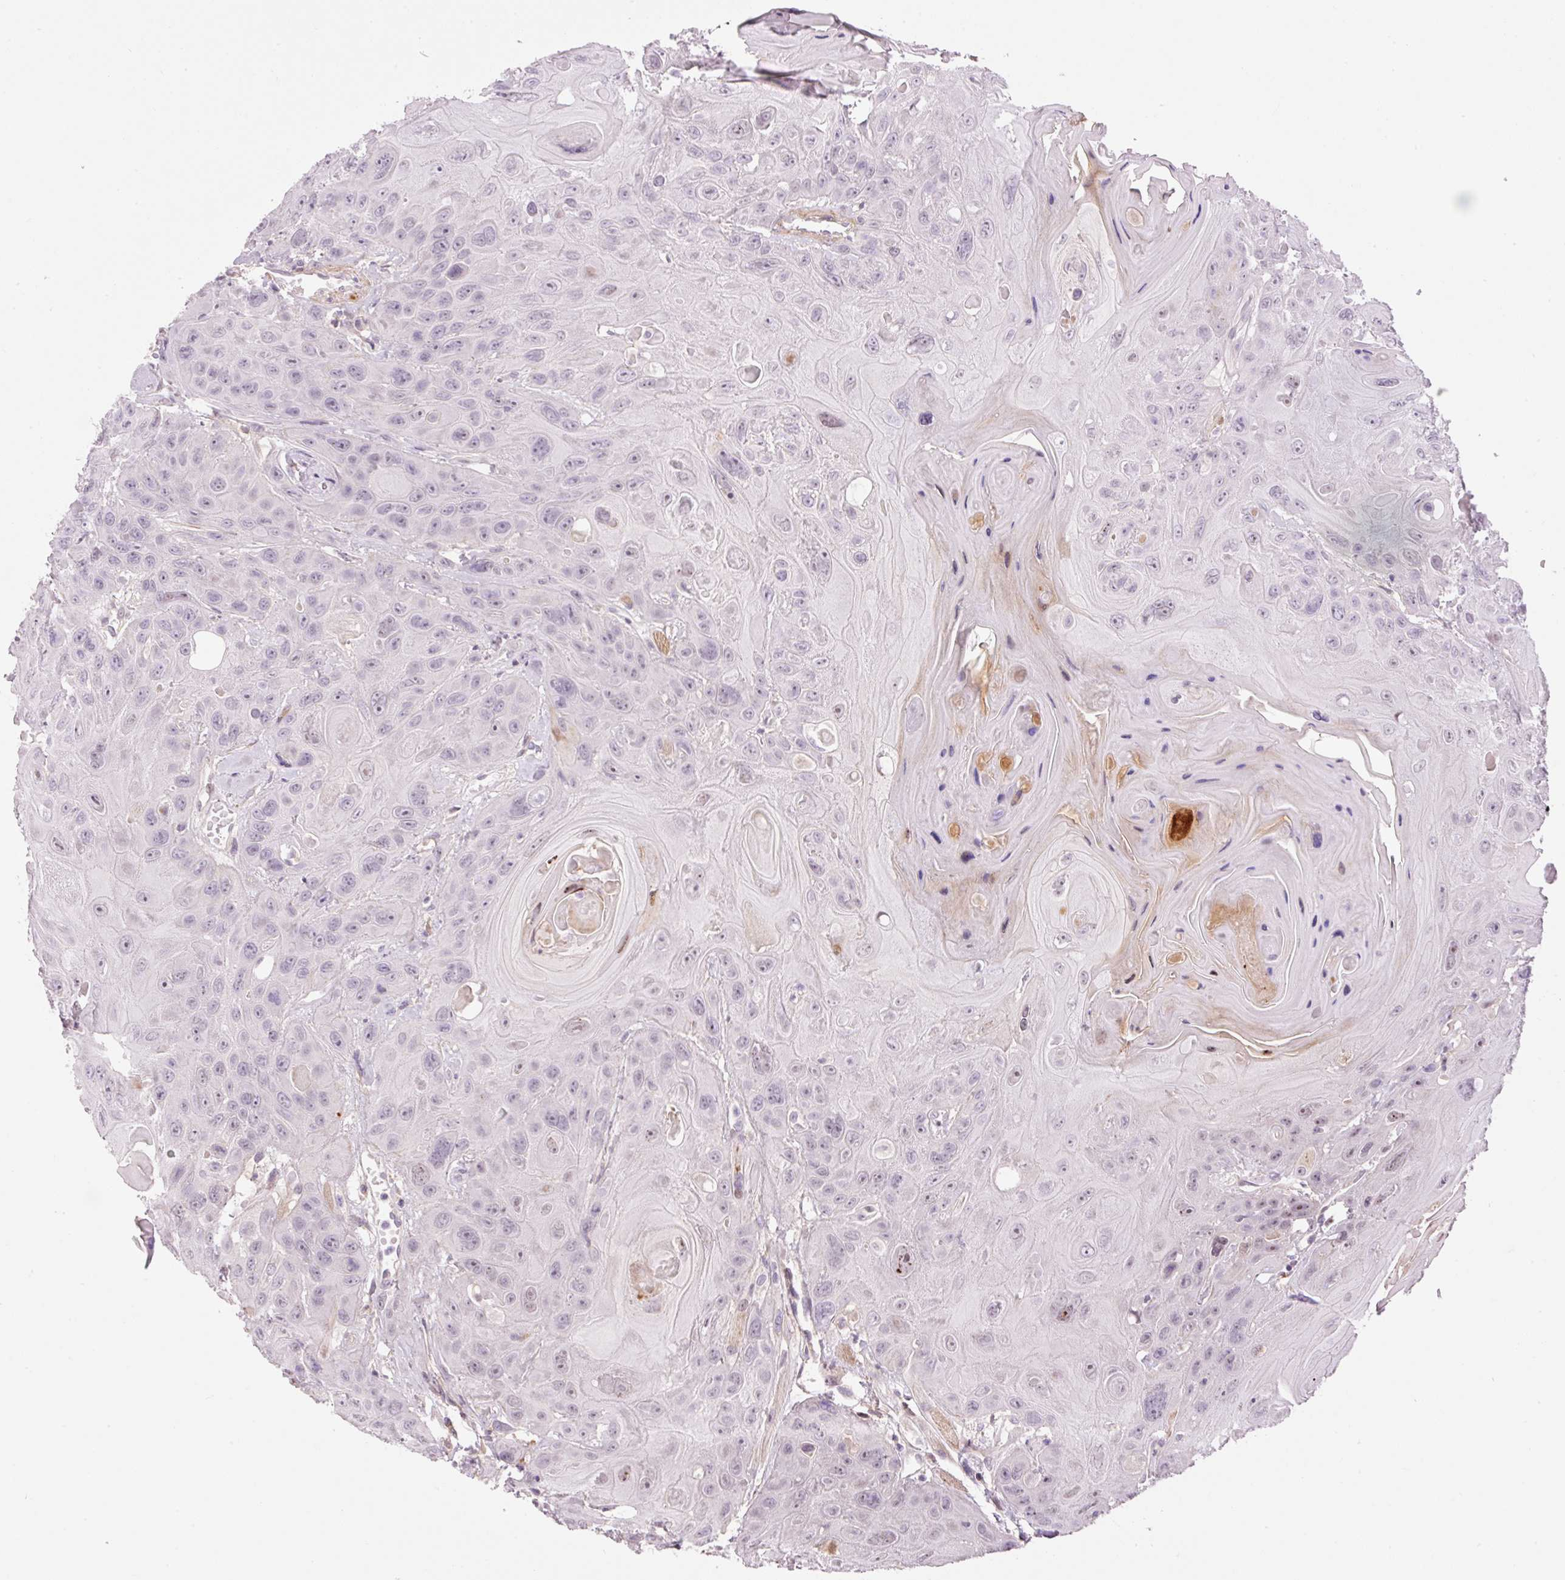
{"staining": {"intensity": "negative", "quantity": "none", "location": "none"}, "tissue": "head and neck cancer", "cell_type": "Tumor cells", "image_type": "cancer", "snomed": [{"axis": "morphology", "description": "Squamous cell carcinoma, NOS"}, {"axis": "topography", "description": "Head-Neck"}], "caption": "Immunohistochemical staining of squamous cell carcinoma (head and neck) demonstrates no significant positivity in tumor cells. (Immunohistochemistry, brightfield microscopy, high magnification).", "gene": "HNF1A", "patient": {"sex": "female", "age": 59}}